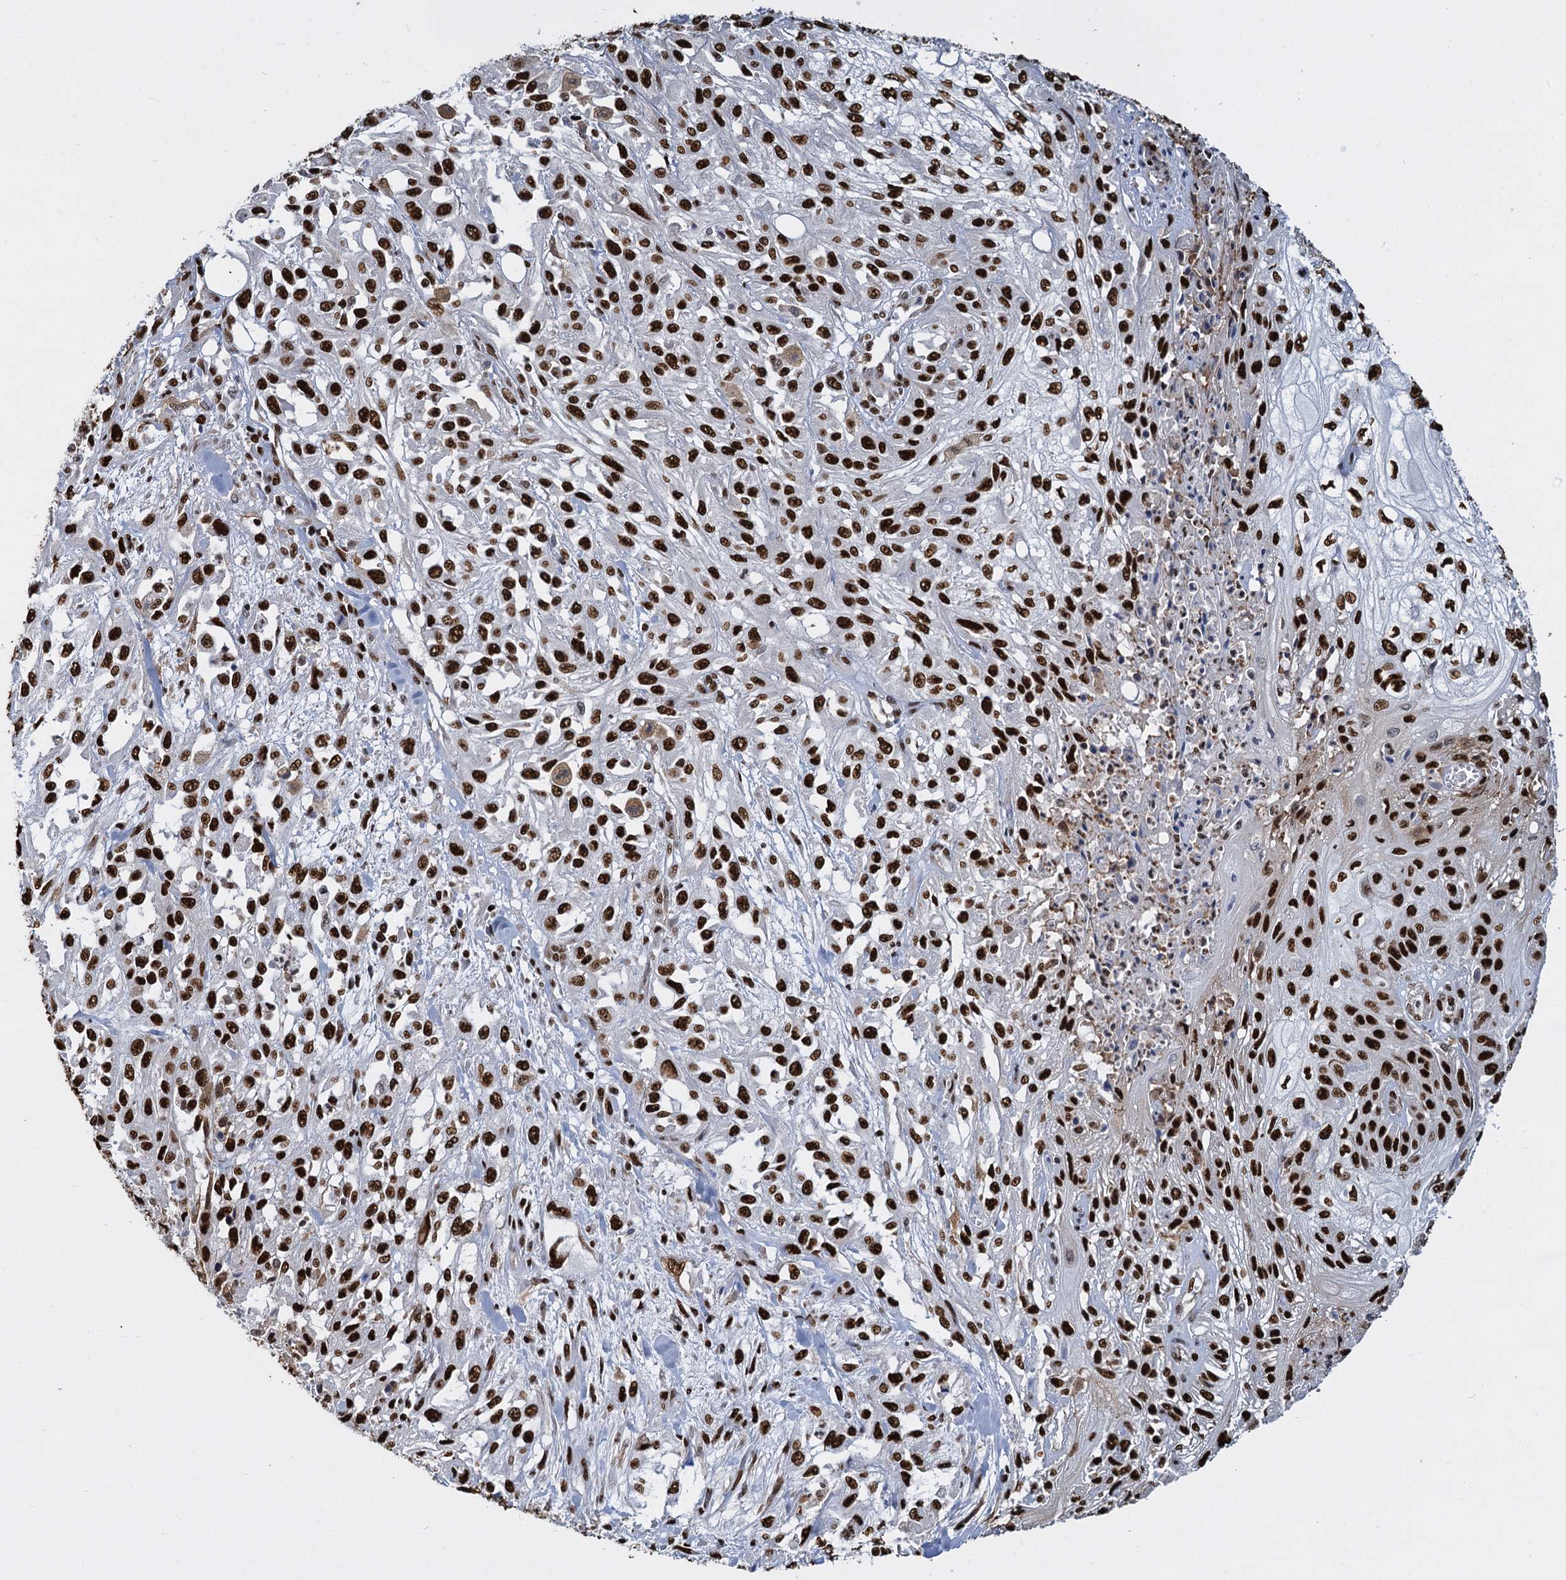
{"staining": {"intensity": "strong", "quantity": ">75%", "location": "nuclear"}, "tissue": "skin cancer", "cell_type": "Tumor cells", "image_type": "cancer", "snomed": [{"axis": "morphology", "description": "Squamous cell carcinoma, NOS"}, {"axis": "morphology", "description": "Squamous cell carcinoma, metastatic, NOS"}, {"axis": "topography", "description": "Skin"}, {"axis": "topography", "description": "Lymph node"}], "caption": "This image shows IHC staining of squamous cell carcinoma (skin), with high strong nuclear positivity in about >75% of tumor cells.", "gene": "DCPS", "patient": {"sex": "male", "age": 75}}